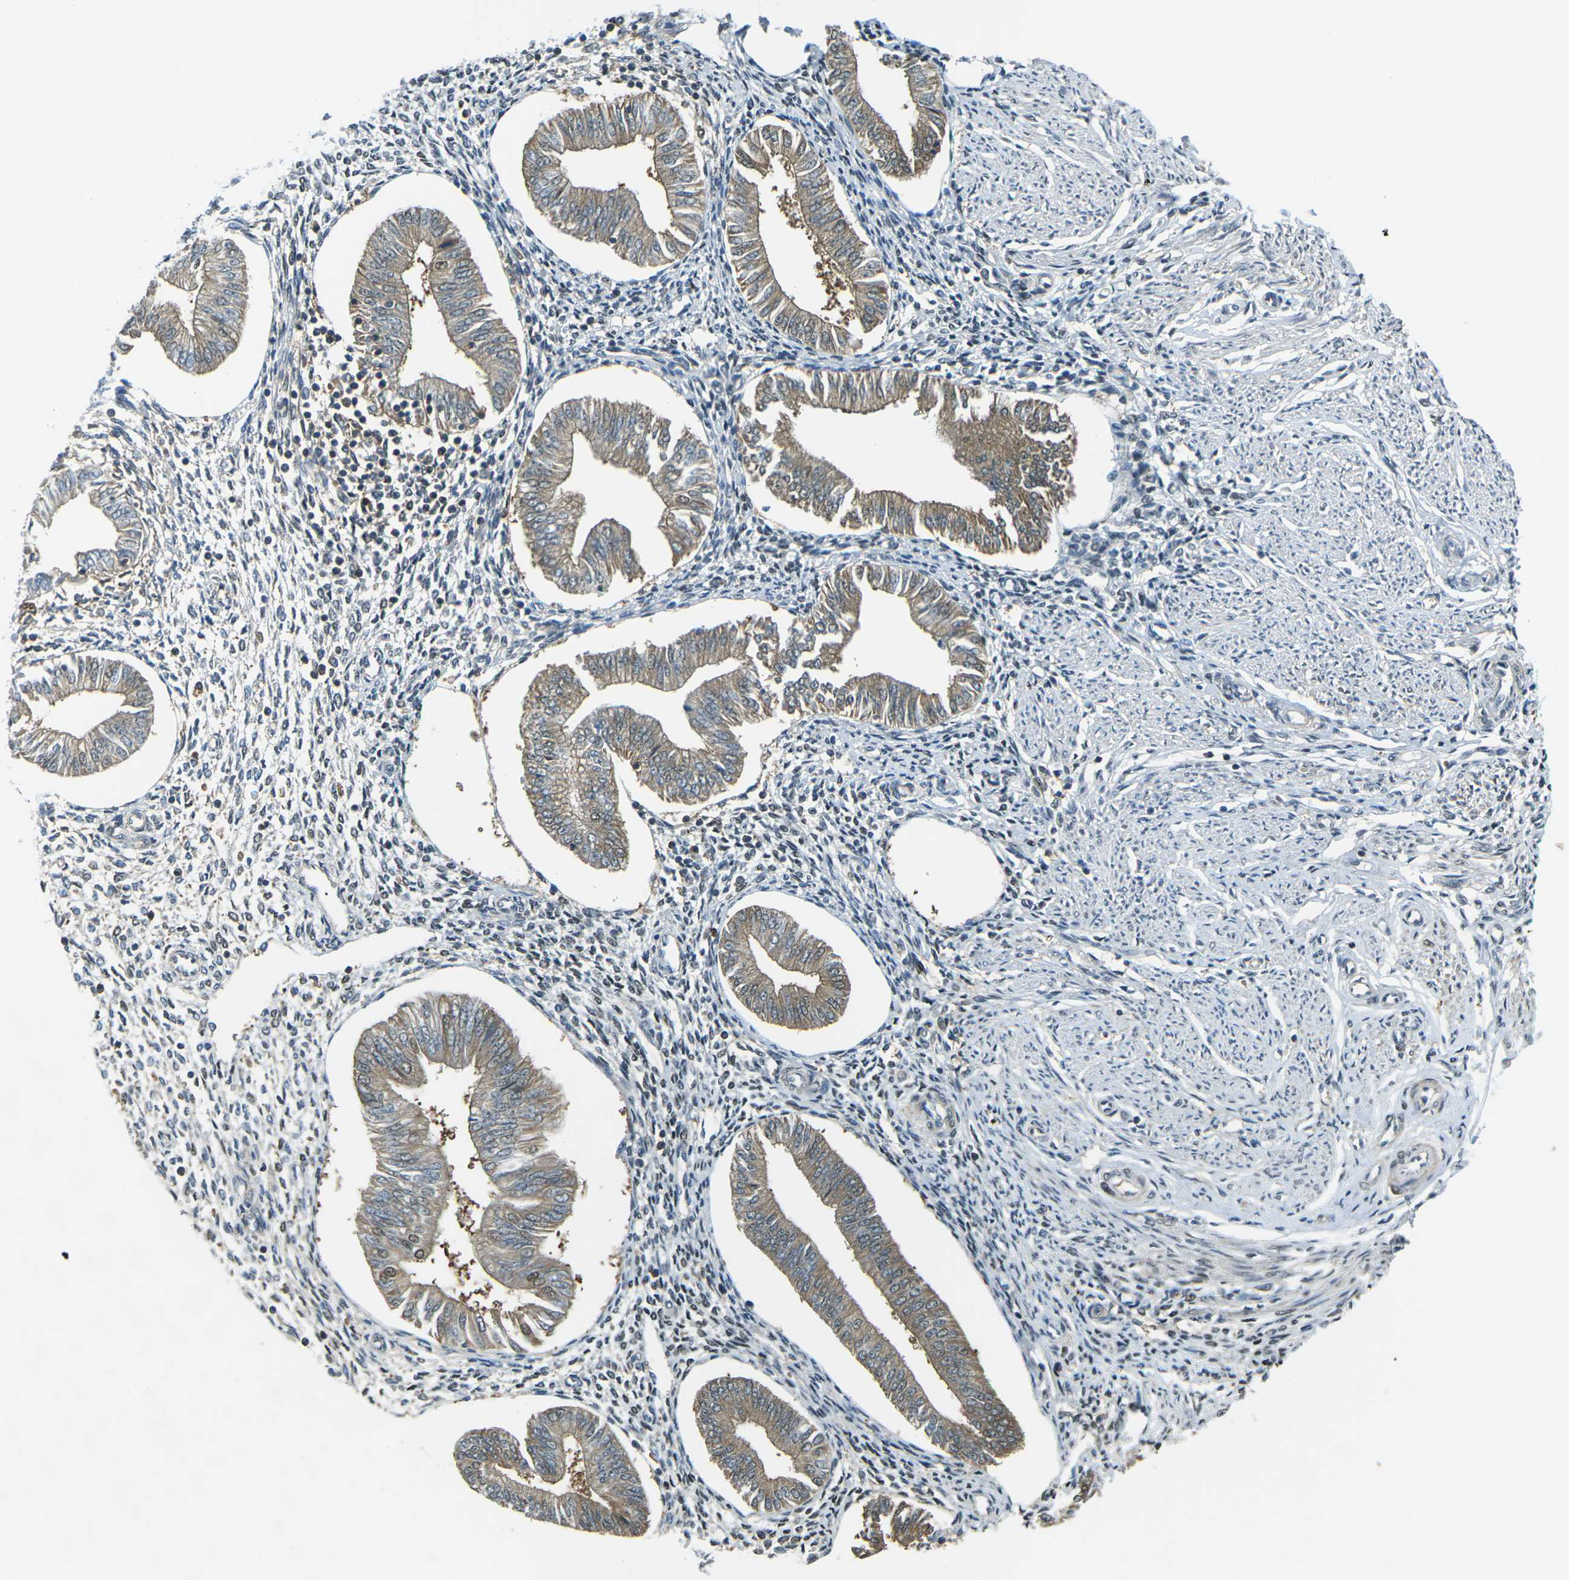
{"staining": {"intensity": "weak", "quantity": "<25%", "location": "cytoplasmic/membranous"}, "tissue": "endometrium", "cell_type": "Cells in endometrial stroma", "image_type": "normal", "snomed": [{"axis": "morphology", "description": "Normal tissue, NOS"}, {"axis": "topography", "description": "Endometrium"}], "caption": "DAB (3,3'-diaminobenzidine) immunohistochemical staining of benign endometrium exhibits no significant staining in cells in endometrial stroma.", "gene": "PIEZO2", "patient": {"sex": "female", "age": 50}}